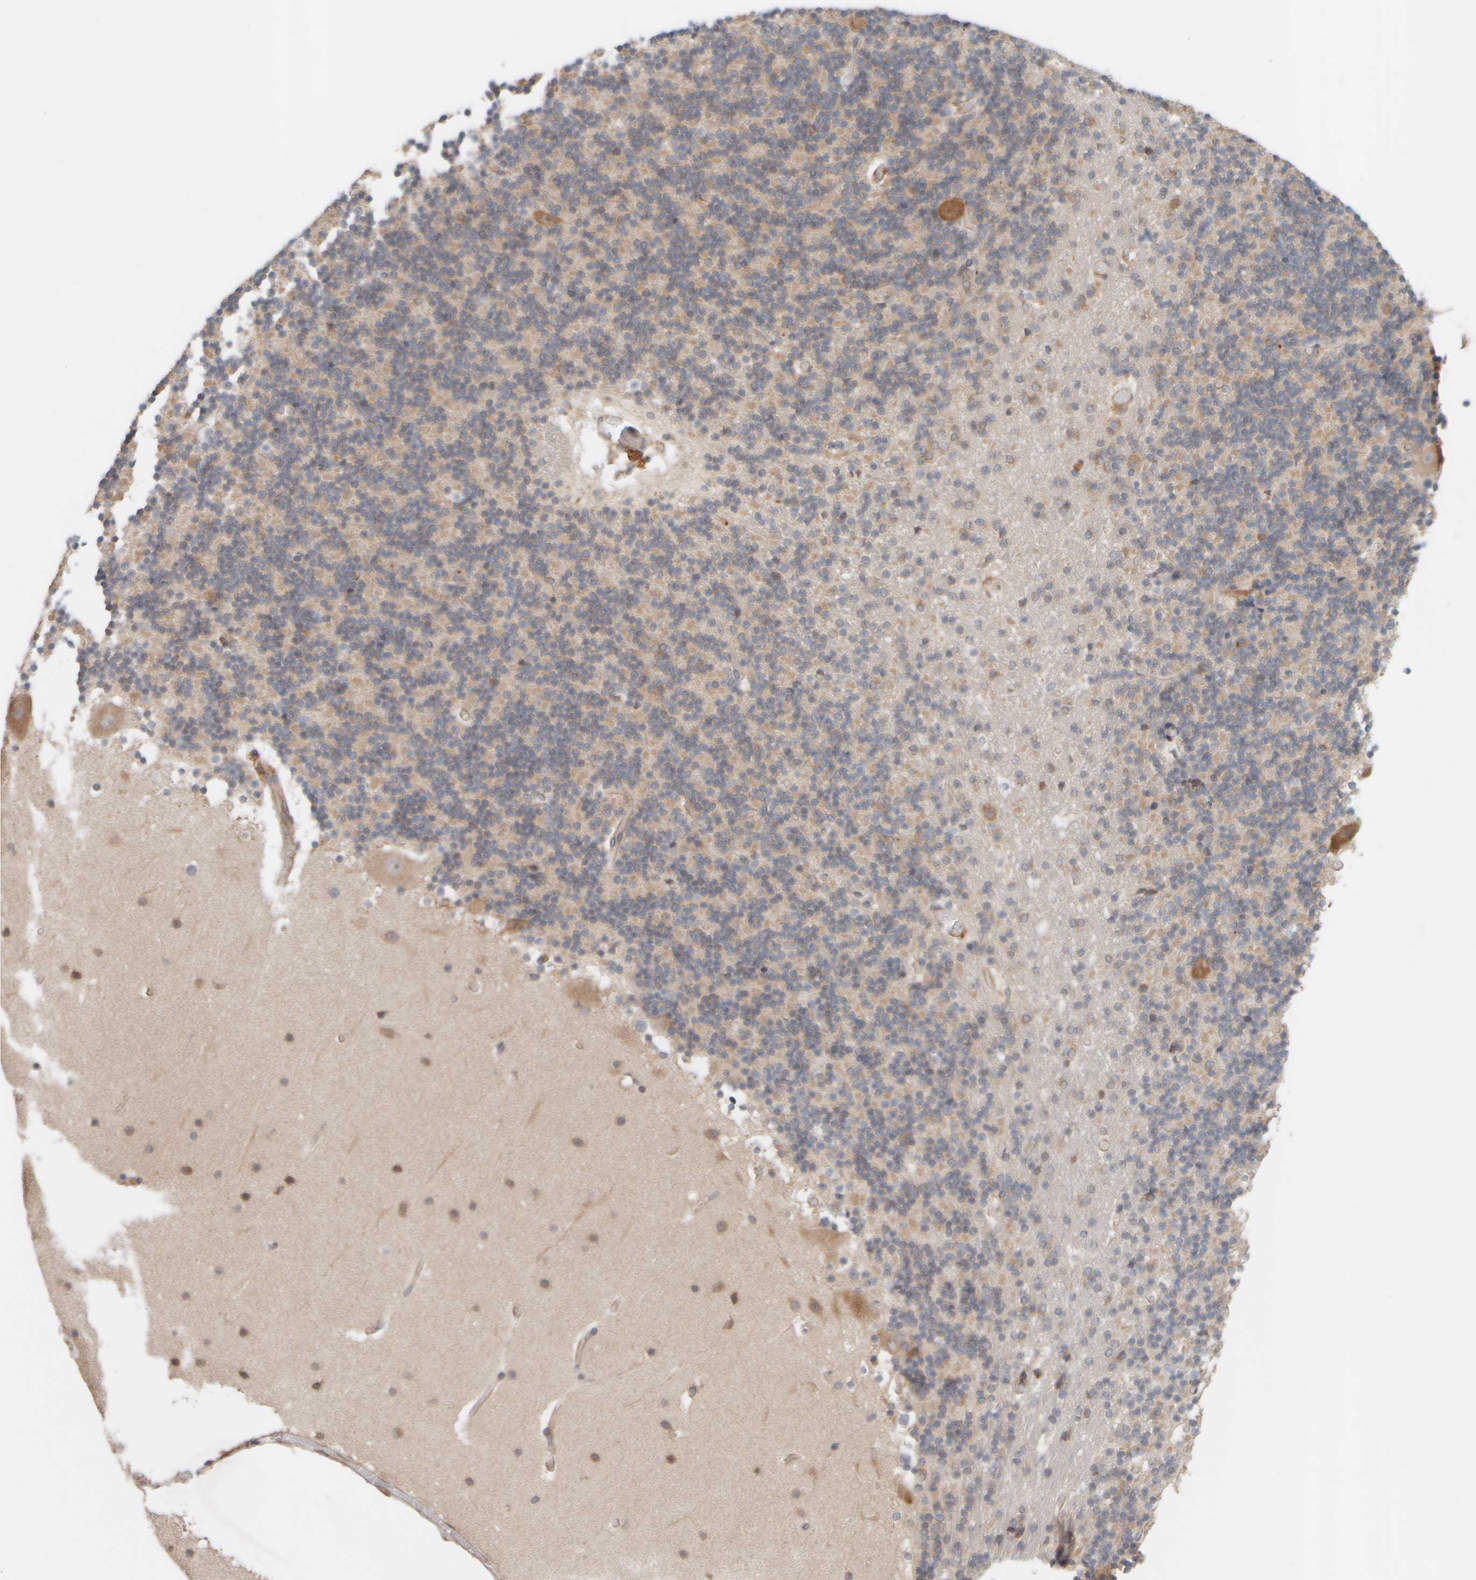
{"staining": {"intensity": "weak", "quantity": "<25%", "location": "cytoplasmic/membranous"}, "tissue": "cerebellum", "cell_type": "Cells in granular layer", "image_type": "normal", "snomed": [{"axis": "morphology", "description": "Normal tissue, NOS"}, {"axis": "topography", "description": "Cerebellum"}], "caption": "This is an immunohistochemistry image of unremarkable cerebellum. There is no expression in cells in granular layer.", "gene": "EIF2B3", "patient": {"sex": "male", "age": 57}}